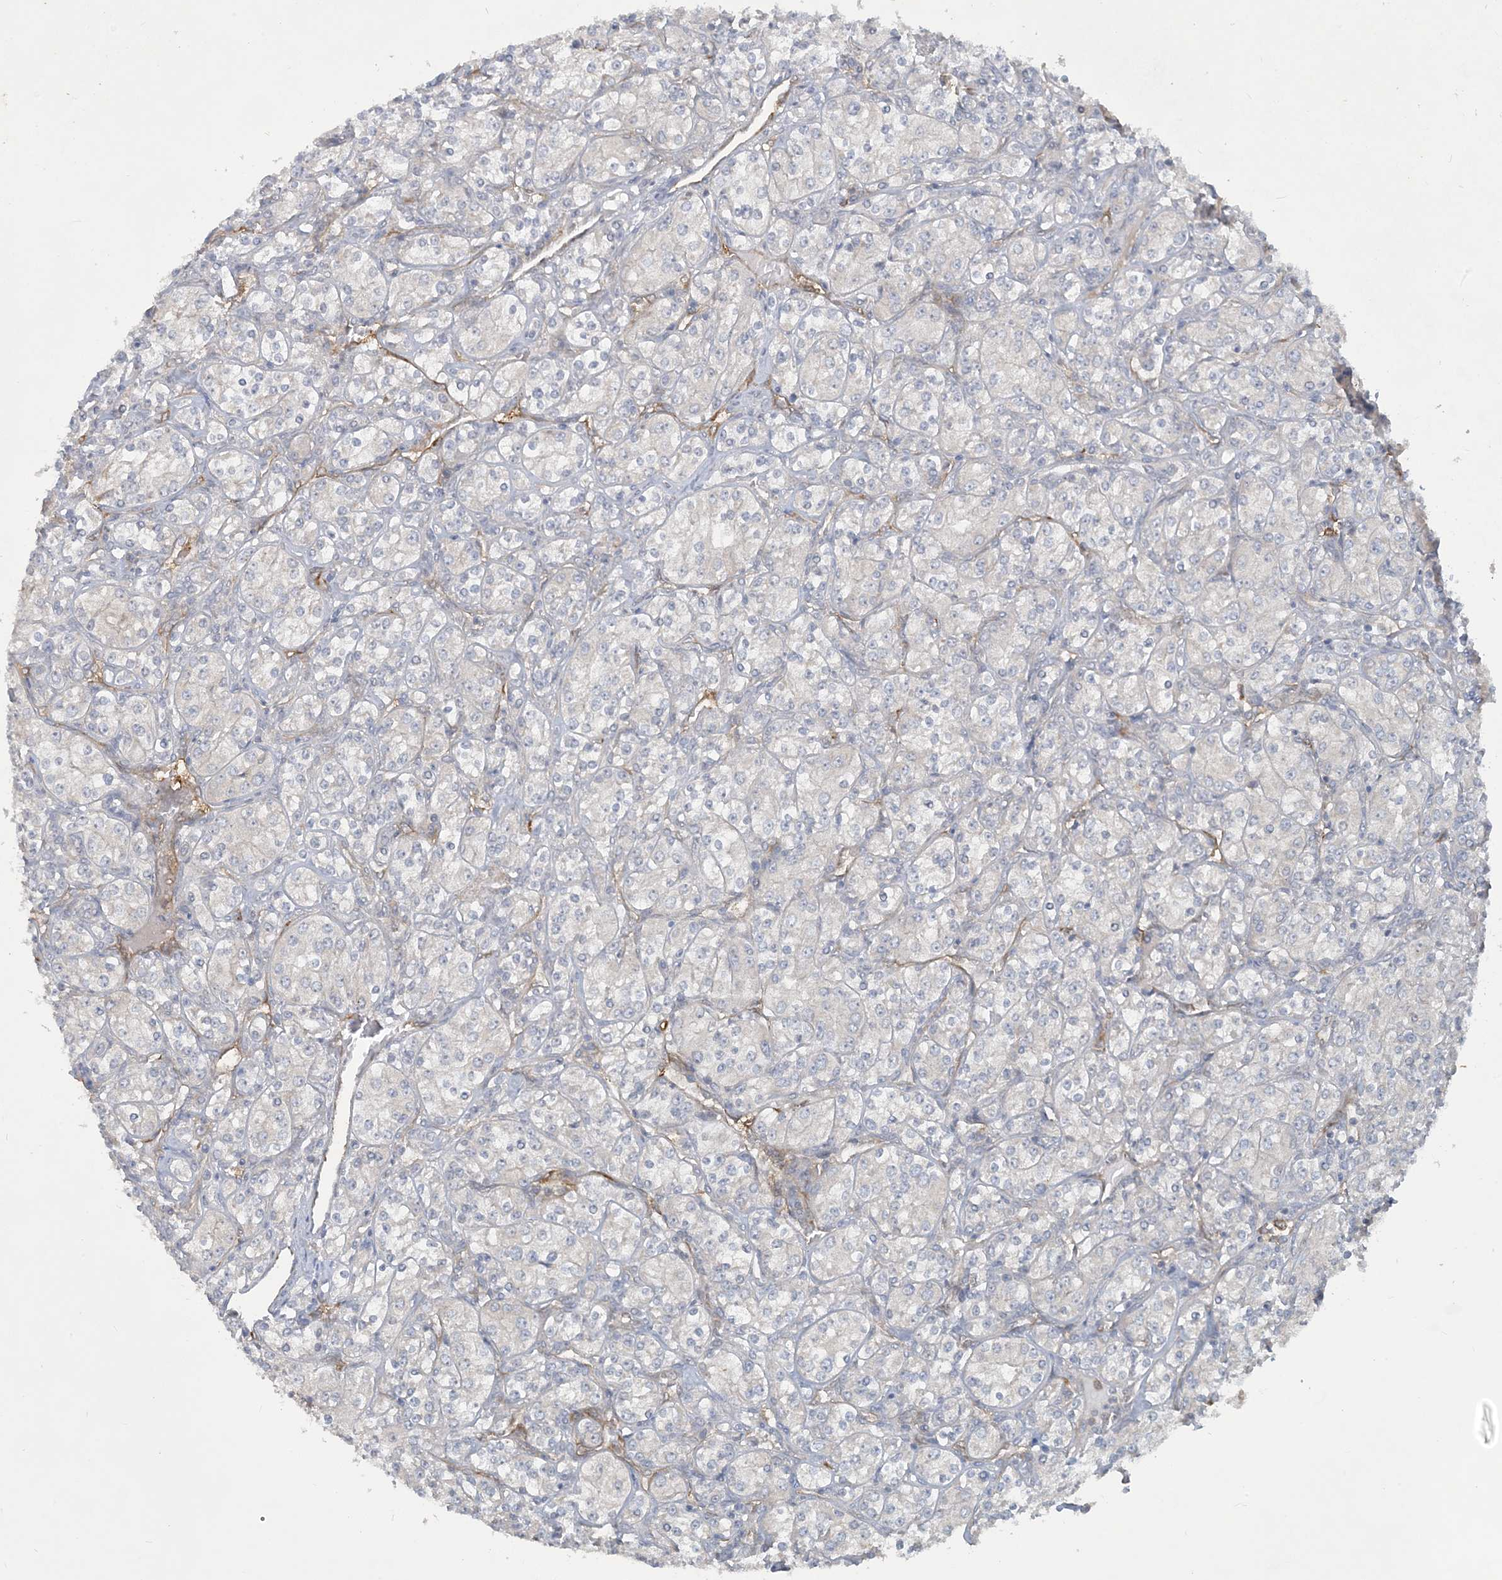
{"staining": {"intensity": "negative", "quantity": "none", "location": "none"}, "tissue": "renal cancer", "cell_type": "Tumor cells", "image_type": "cancer", "snomed": [{"axis": "morphology", "description": "Adenocarcinoma, NOS"}, {"axis": "topography", "description": "Kidney"}], "caption": "Immunohistochemistry histopathology image of neoplastic tissue: renal cancer stained with DAB displays no significant protein expression in tumor cells. The staining was performed using DAB (3,3'-diaminobenzidine) to visualize the protein expression in brown, while the nuclei were stained in blue with hematoxylin (Magnification: 20x).", "gene": "CDS1", "patient": {"sex": "male", "age": 77}}